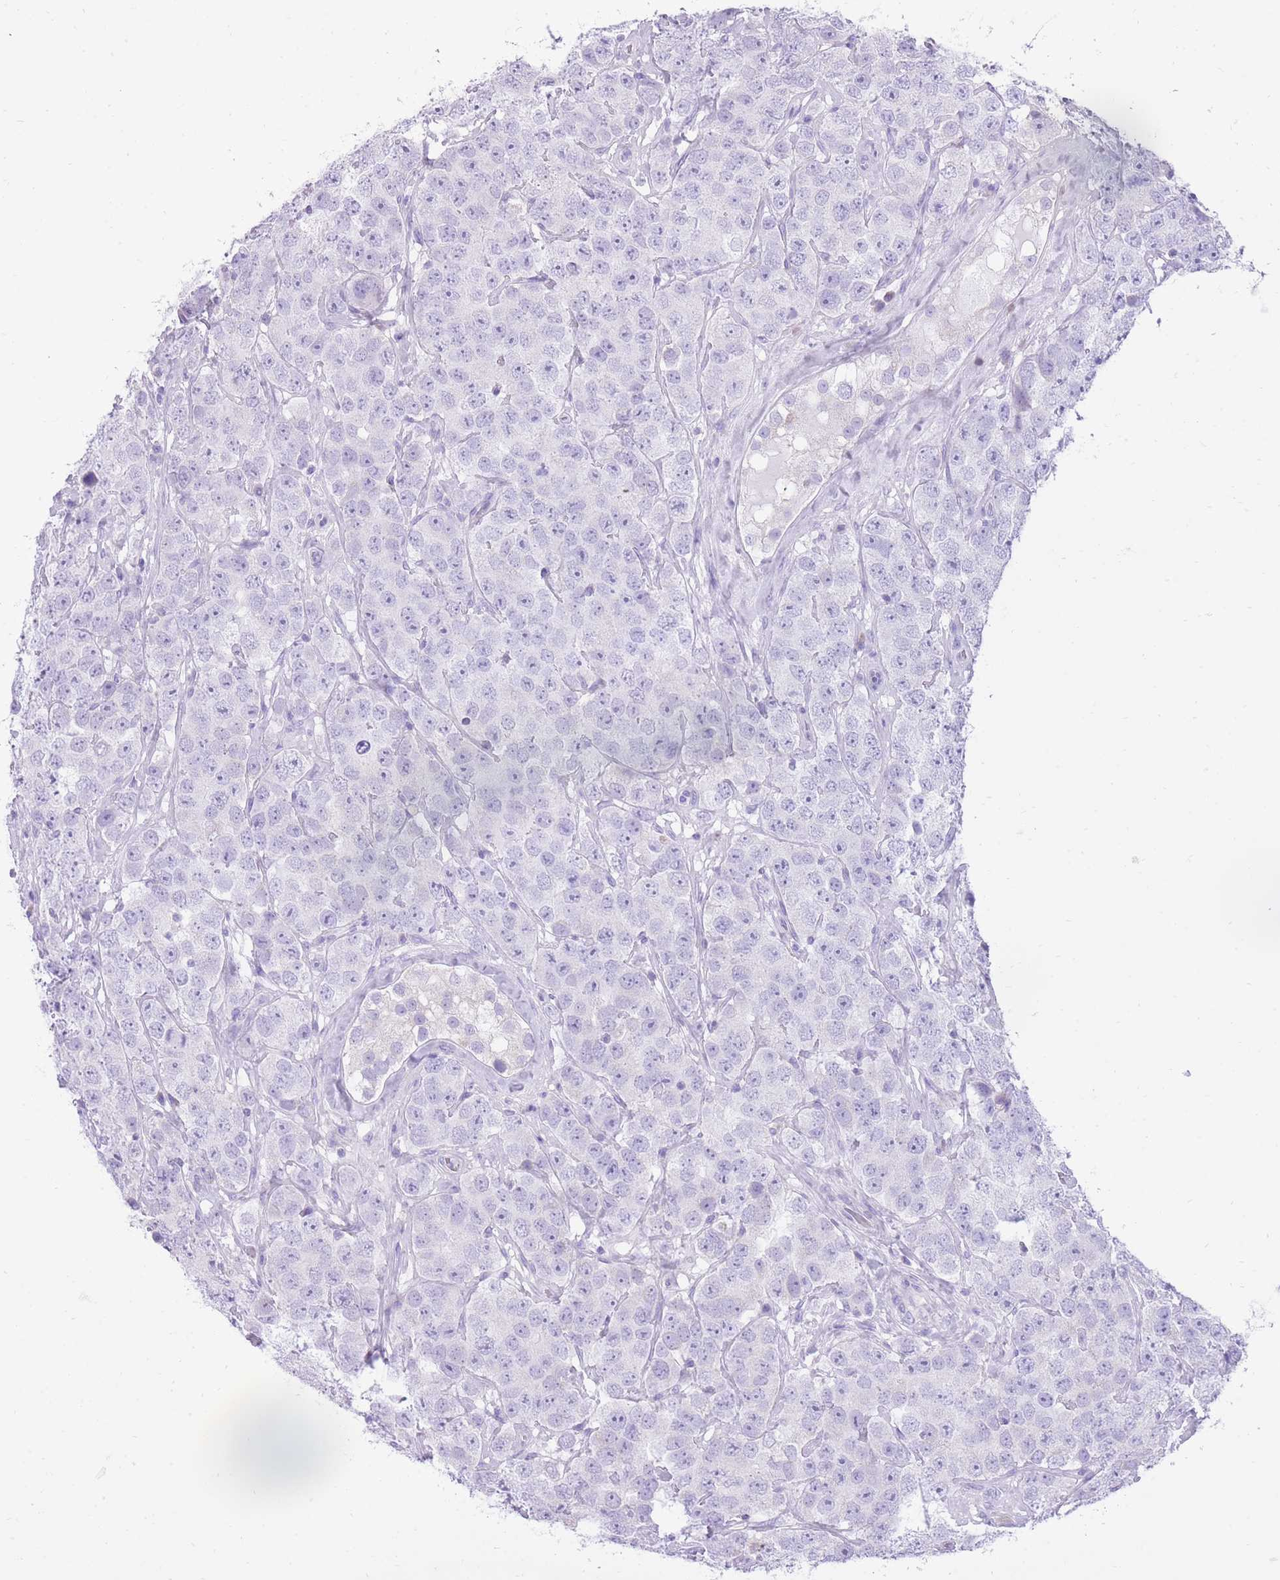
{"staining": {"intensity": "negative", "quantity": "none", "location": "none"}, "tissue": "testis cancer", "cell_type": "Tumor cells", "image_type": "cancer", "snomed": [{"axis": "morphology", "description": "Seminoma, NOS"}, {"axis": "topography", "description": "Testis"}], "caption": "Immunohistochemical staining of testis cancer (seminoma) shows no significant expression in tumor cells. The staining was performed using DAB to visualize the protein expression in brown, while the nuclei were stained in blue with hematoxylin (Magnification: 20x).", "gene": "SLC4A4", "patient": {"sex": "male", "age": 28}}